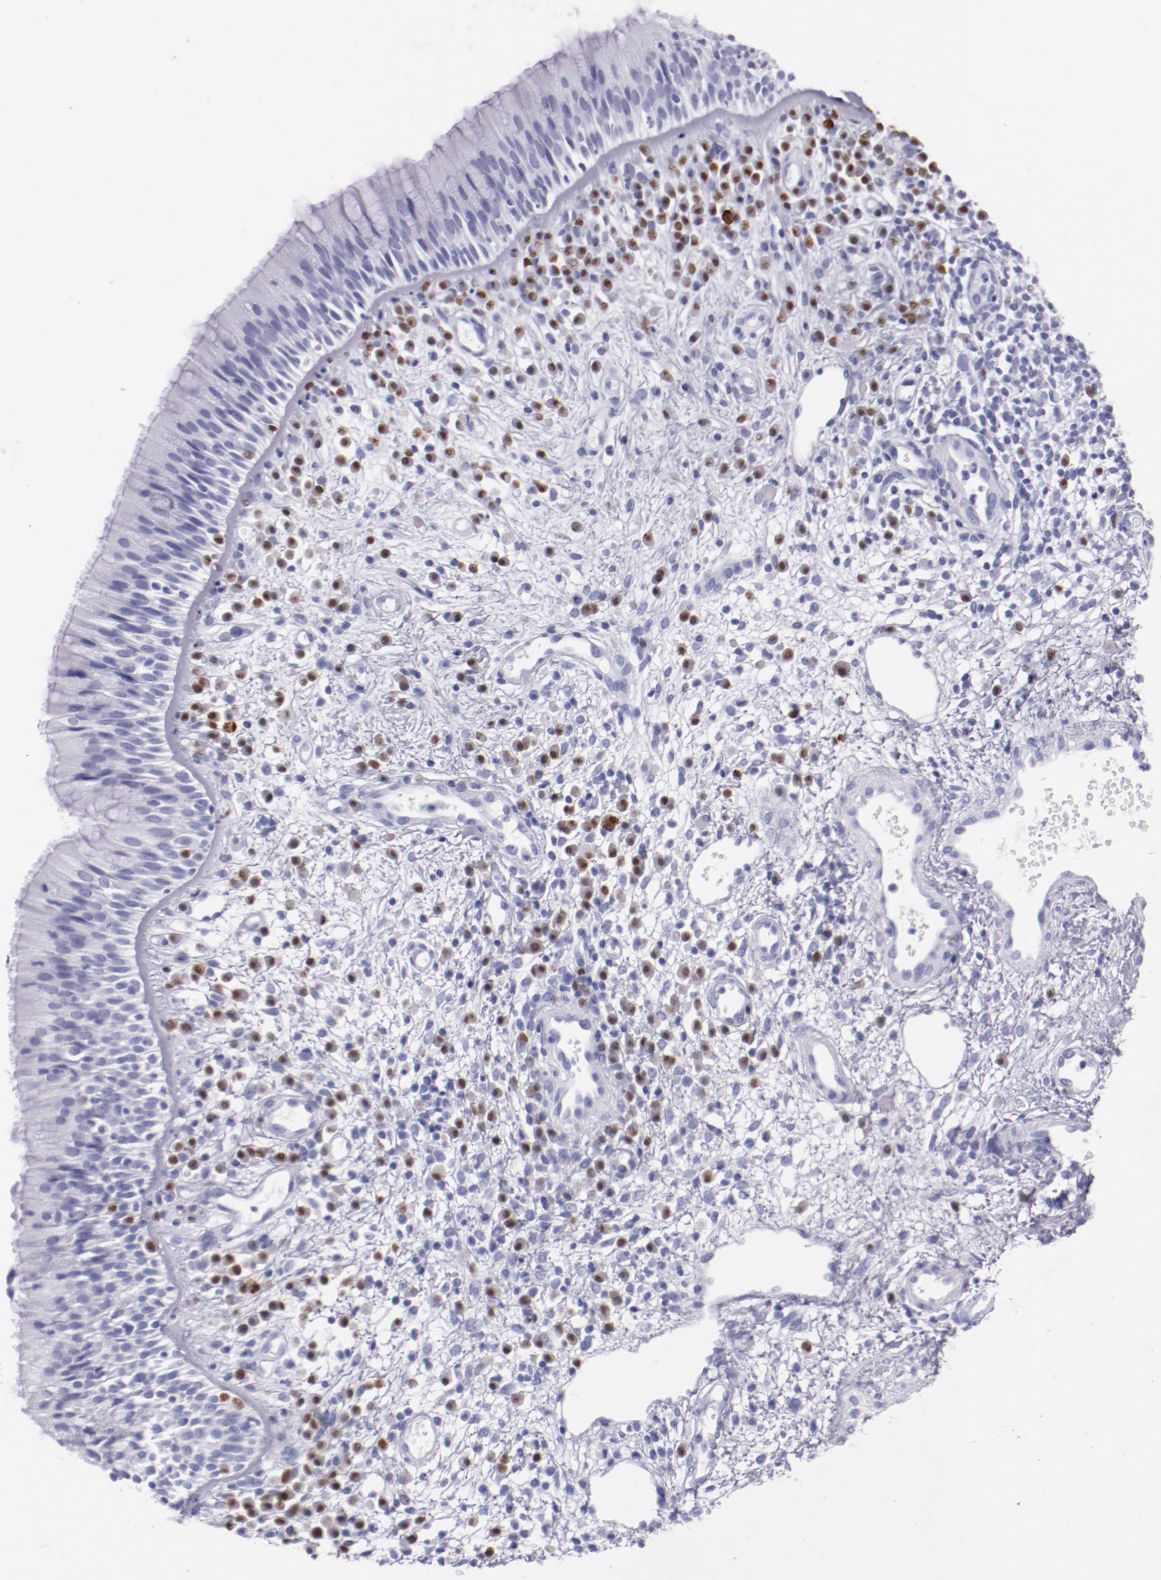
{"staining": {"intensity": "negative", "quantity": "none", "location": "none"}, "tissue": "nasopharynx", "cell_type": "Respiratory epithelial cells", "image_type": "normal", "snomed": [{"axis": "morphology", "description": "Normal tissue, NOS"}, {"axis": "morphology", "description": "Inflammation, NOS"}, {"axis": "morphology", "description": "Malignant melanoma, Metastatic site"}, {"axis": "topography", "description": "Nasopharynx"}], "caption": "This is an IHC histopathology image of unremarkable nasopharynx. There is no positivity in respiratory epithelial cells.", "gene": "IRF4", "patient": {"sex": "female", "age": 55}}